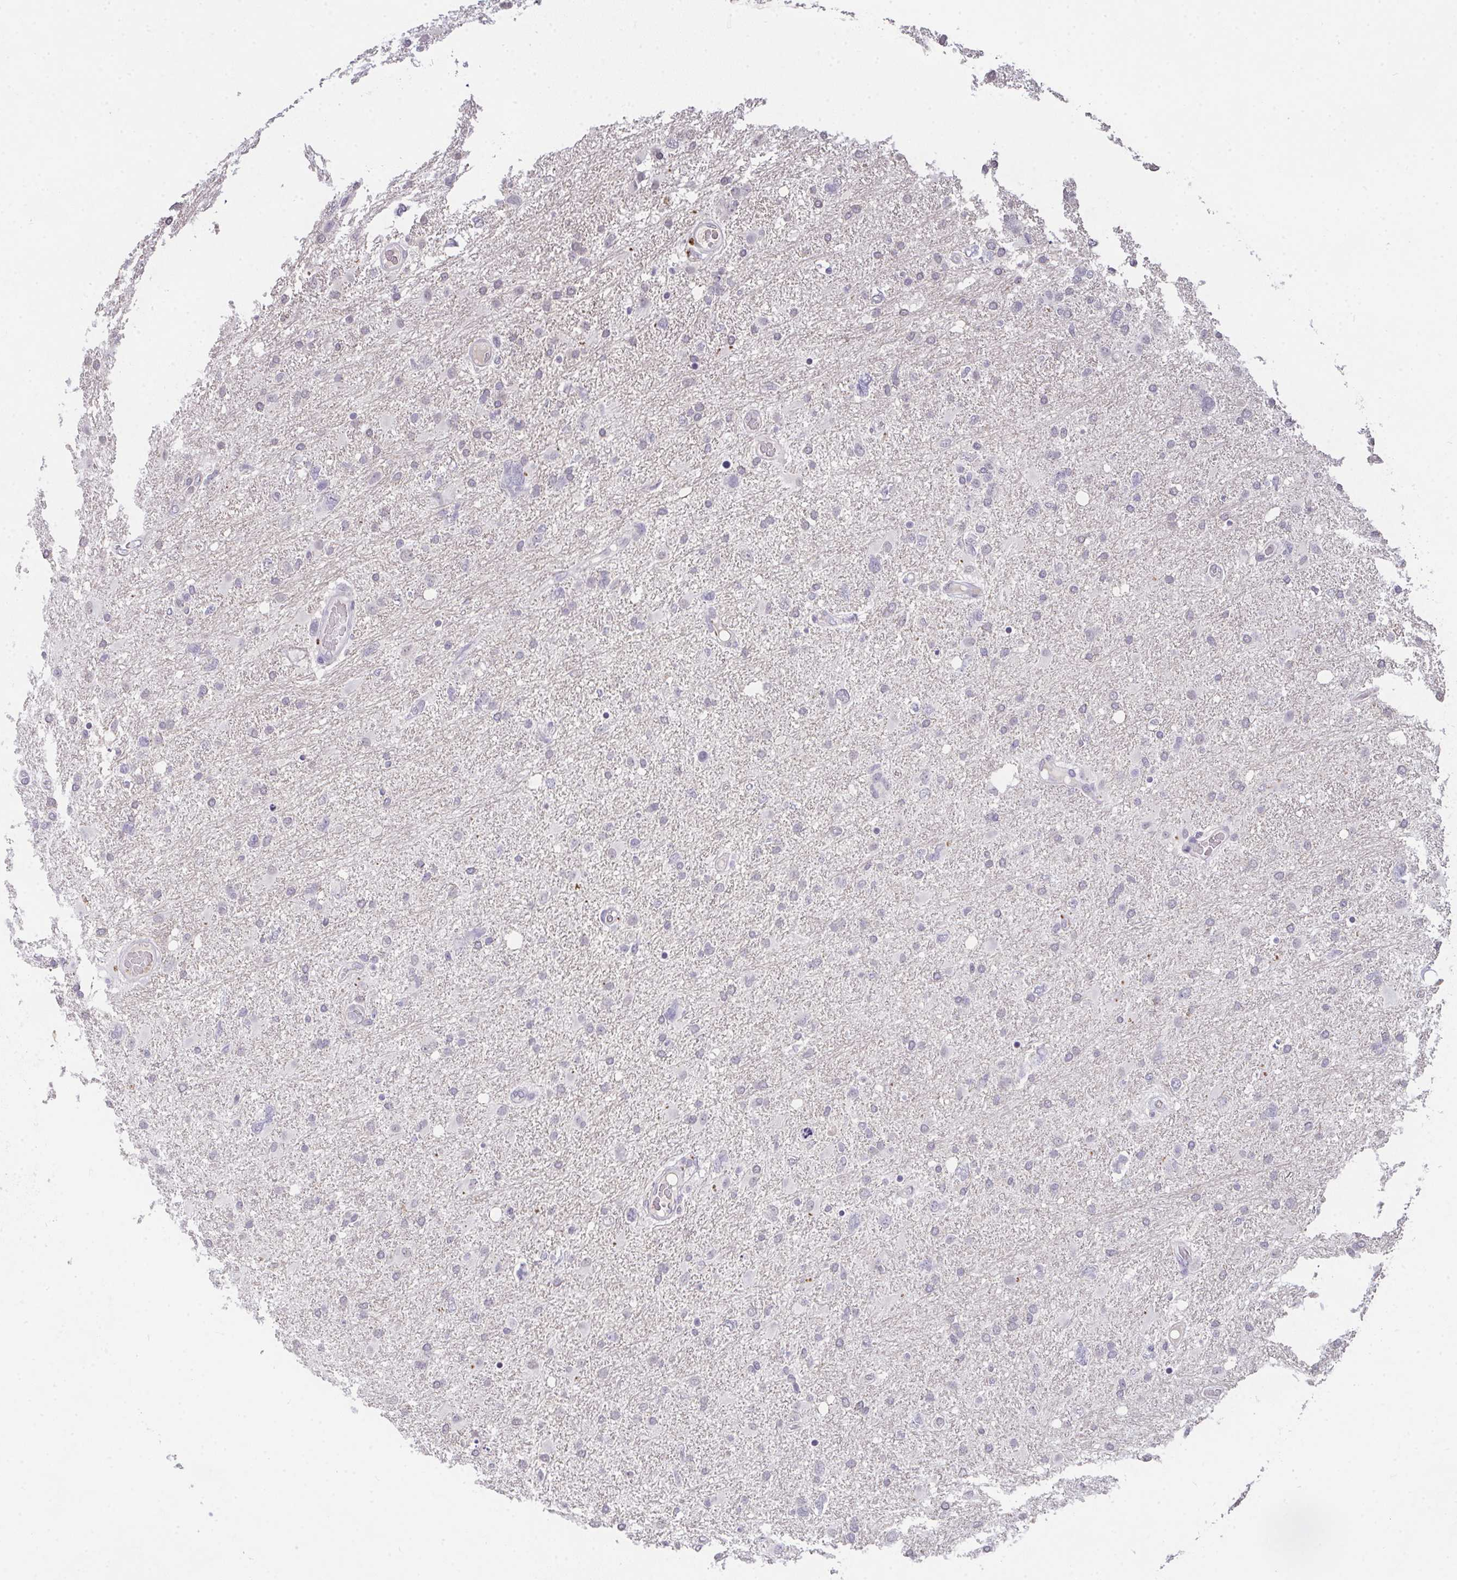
{"staining": {"intensity": "negative", "quantity": "none", "location": "none"}, "tissue": "glioma", "cell_type": "Tumor cells", "image_type": "cancer", "snomed": [{"axis": "morphology", "description": "Glioma, malignant, High grade"}, {"axis": "topography", "description": "Brain"}], "caption": "This is an immunohistochemistry photomicrograph of human malignant glioma (high-grade). There is no positivity in tumor cells.", "gene": "GLTPD2", "patient": {"sex": "male", "age": 61}}